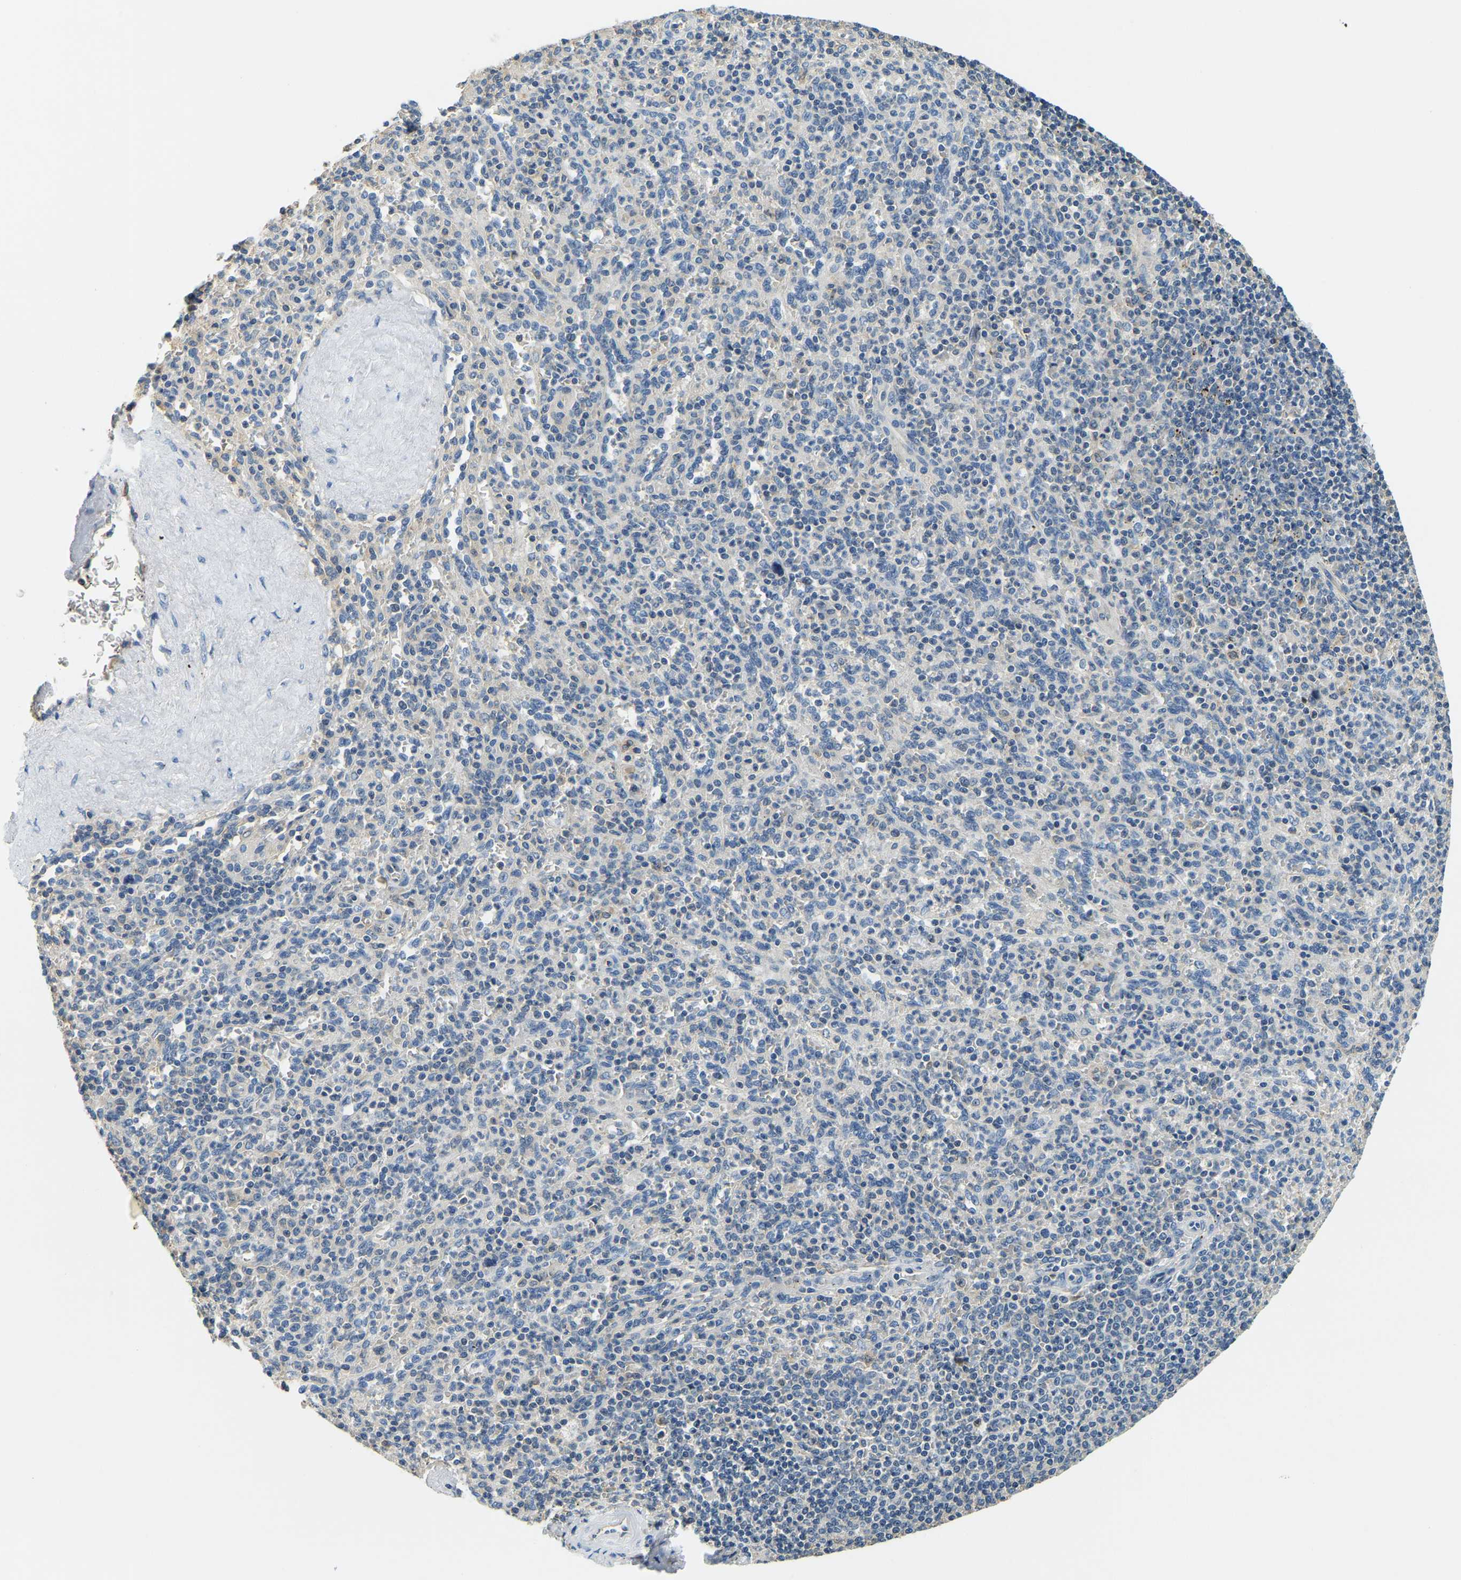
{"staining": {"intensity": "negative", "quantity": "none", "location": "none"}, "tissue": "spleen", "cell_type": "Cells in red pulp", "image_type": "normal", "snomed": [{"axis": "morphology", "description": "Normal tissue, NOS"}, {"axis": "topography", "description": "Spleen"}], "caption": "The histopathology image reveals no significant staining in cells in red pulp of spleen. (Brightfield microscopy of DAB (3,3'-diaminobenzidine) immunohistochemistry (IHC) at high magnification).", "gene": "RRP1", "patient": {"sex": "male", "age": 36}}